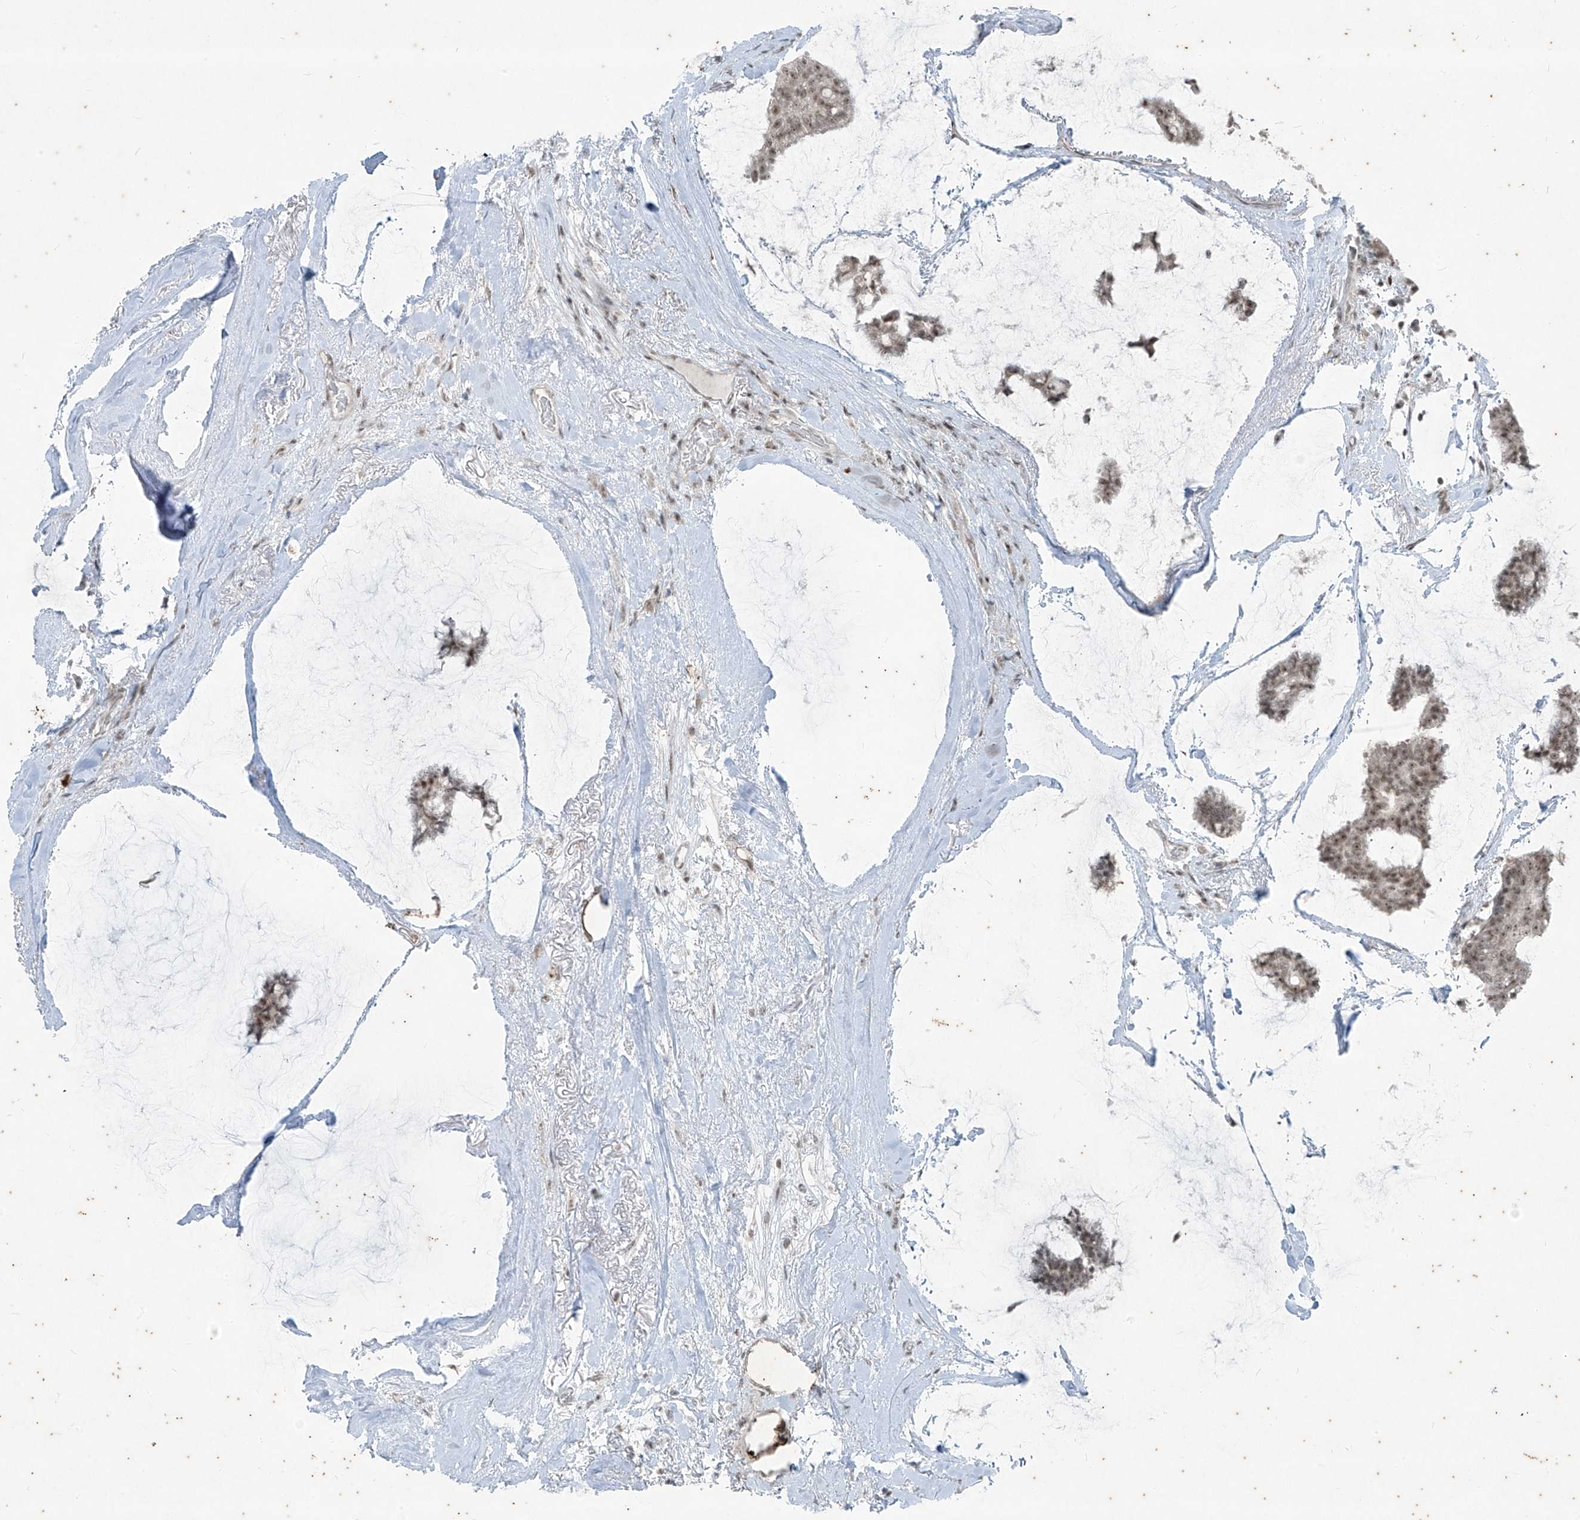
{"staining": {"intensity": "weak", "quantity": ">75%", "location": "nuclear"}, "tissue": "breast cancer", "cell_type": "Tumor cells", "image_type": "cancer", "snomed": [{"axis": "morphology", "description": "Duct carcinoma"}, {"axis": "topography", "description": "Breast"}], "caption": "An IHC photomicrograph of tumor tissue is shown. Protein staining in brown highlights weak nuclear positivity in breast cancer within tumor cells.", "gene": "ZNF354B", "patient": {"sex": "female", "age": 93}}